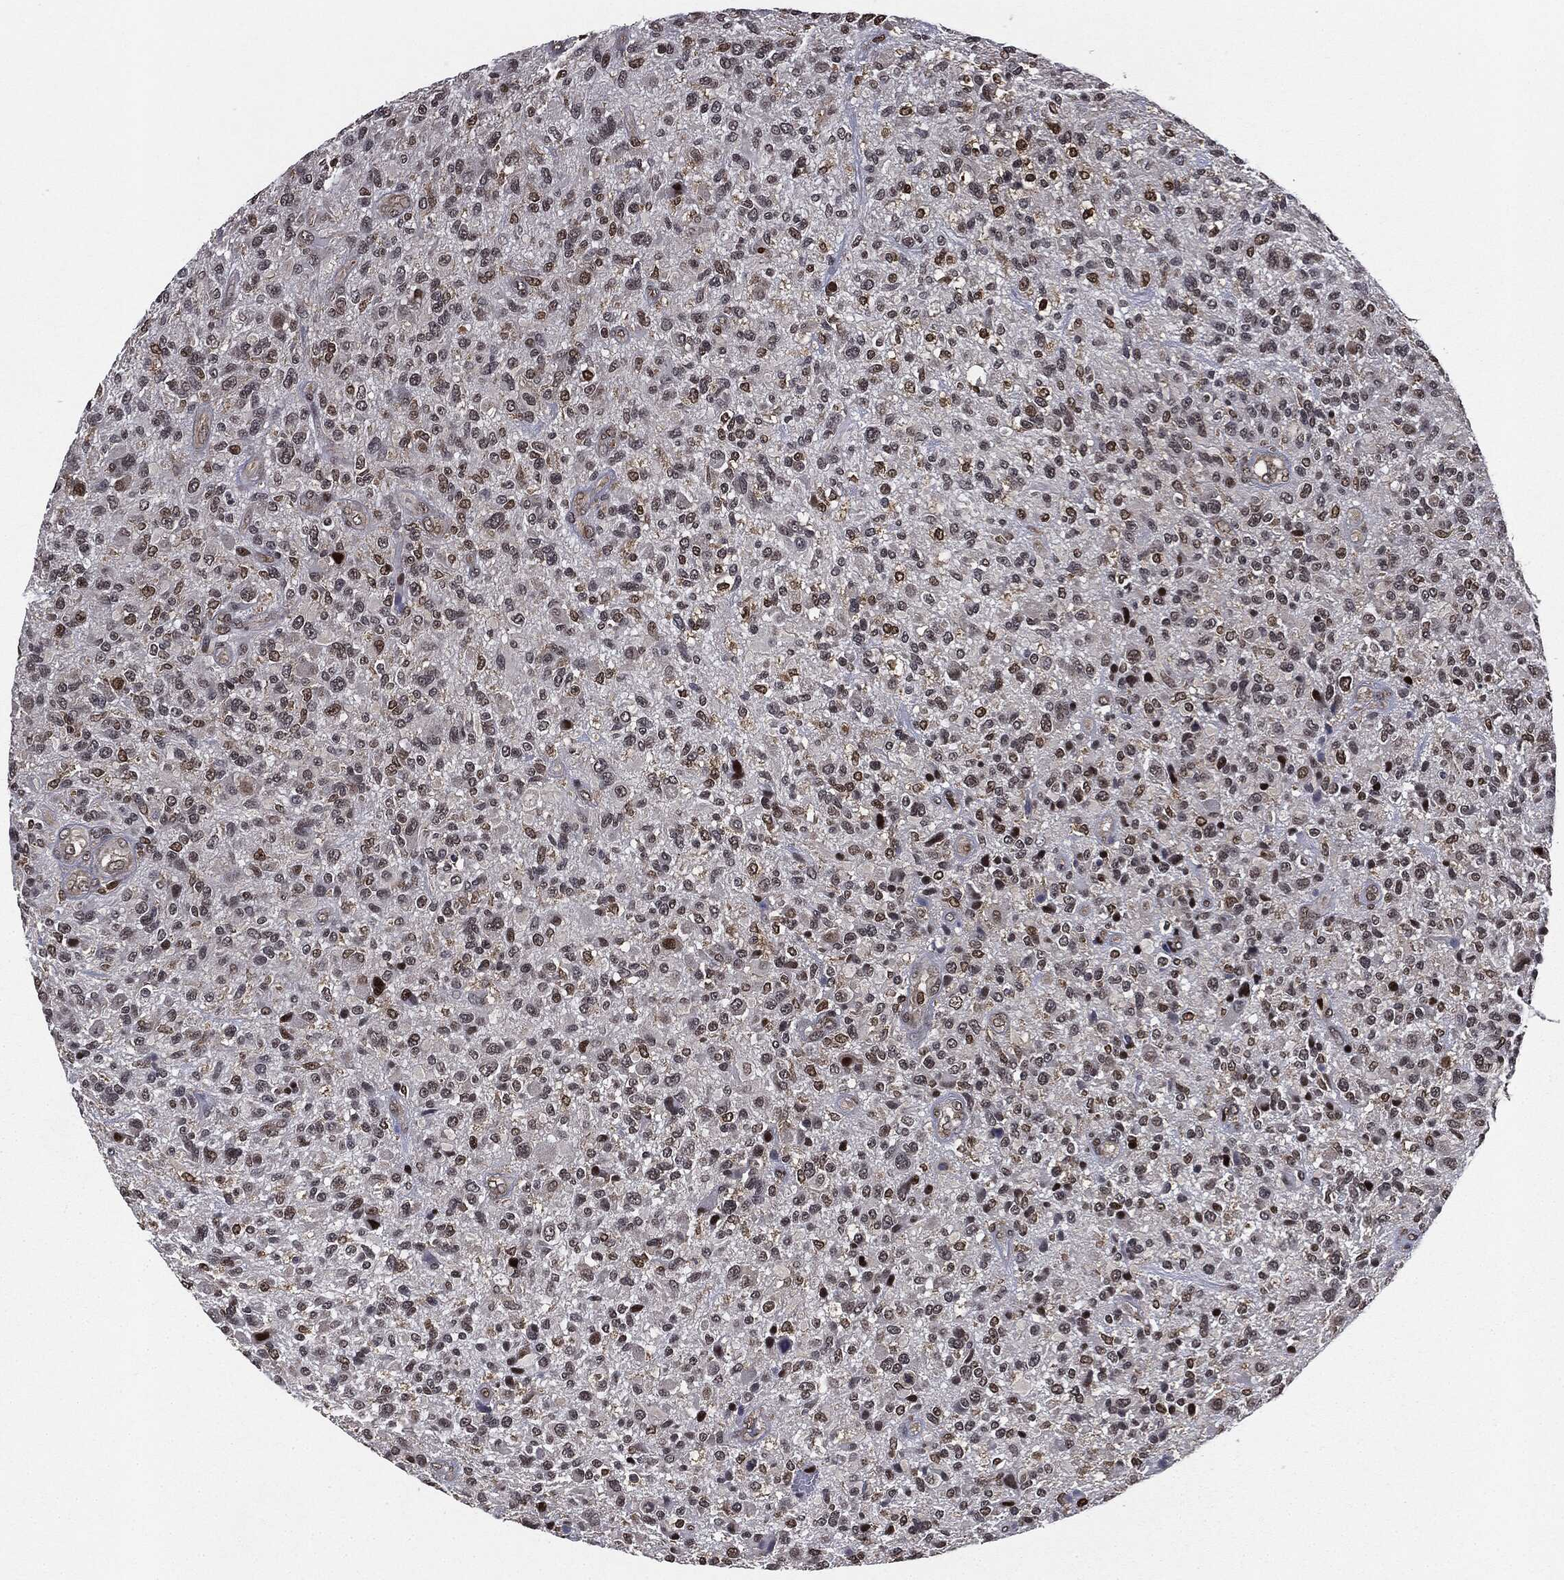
{"staining": {"intensity": "moderate", "quantity": "25%-75%", "location": "nuclear"}, "tissue": "glioma", "cell_type": "Tumor cells", "image_type": "cancer", "snomed": [{"axis": "morphology", "description": "Glioma, malignant, High grade"}, {"axis": "topography", "description": "Brain"}], "caption": "Malignant high-grade glioma stained with a brown dye demonstrates moderate nuclear positive staining in approximately 25%-75% of tumor cells.", "gene": "TBC1D22A", "patient": {"sex": "male", "age": 47}}